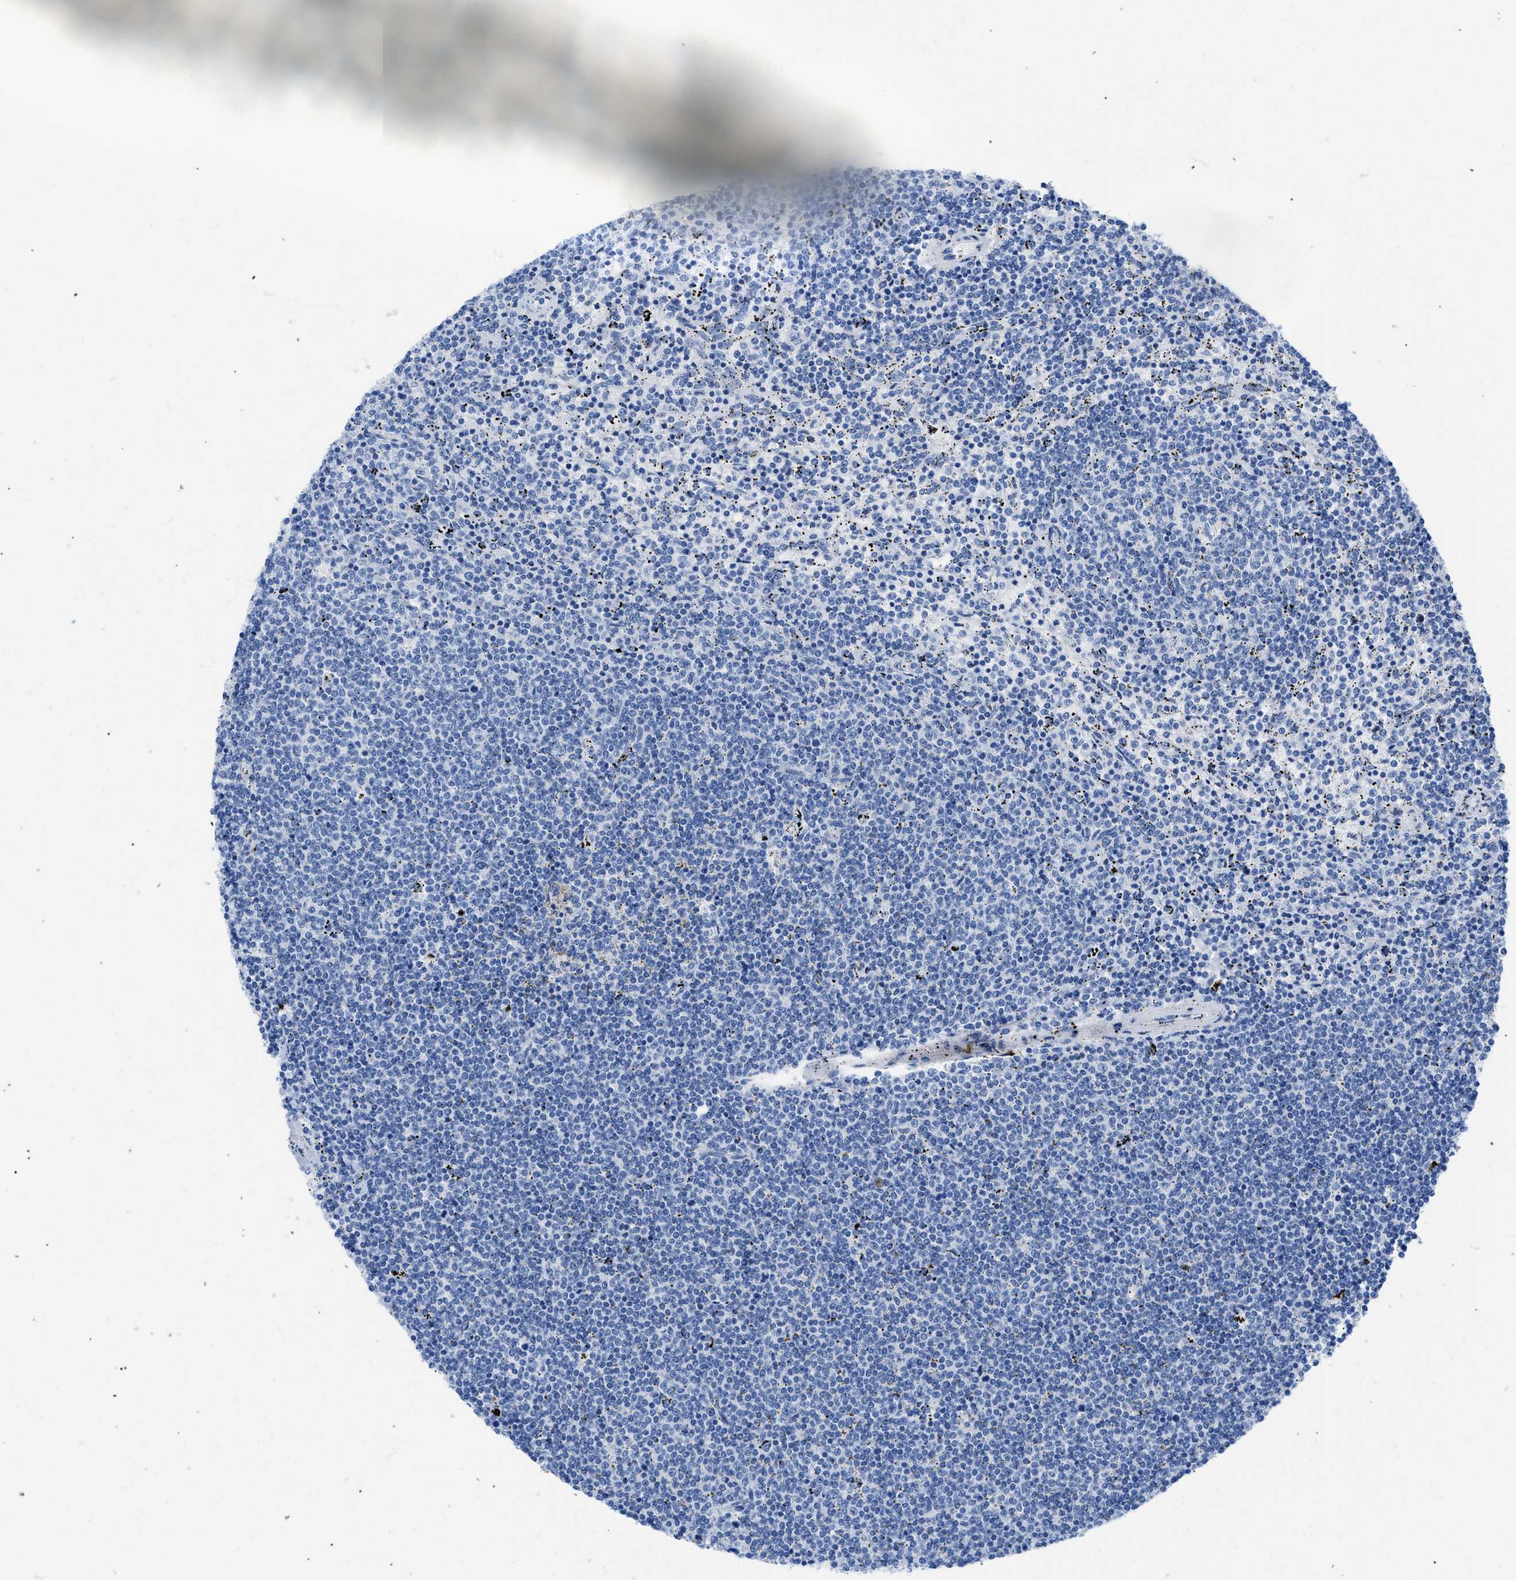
{"staining": {"intensity": "negative", "quantity": "none", "location": "none"}, "tissue": "lymphoma", "cell_type": "Tumor cells", "image_type": "cancer", "snomed": [{"axis": "morphology", "description": "Malignant lymphoma, non-Hodgkin's type, Low grade"}, {"axis": "topography", "description": "Spleen"}], "caption": "This is a photomicrograph of immunohistochemistry staining of lymphoma, which shows no staining in tumor cells.", "gene": "COL3A1", "patient": {"sex": "female", "age": 50}}